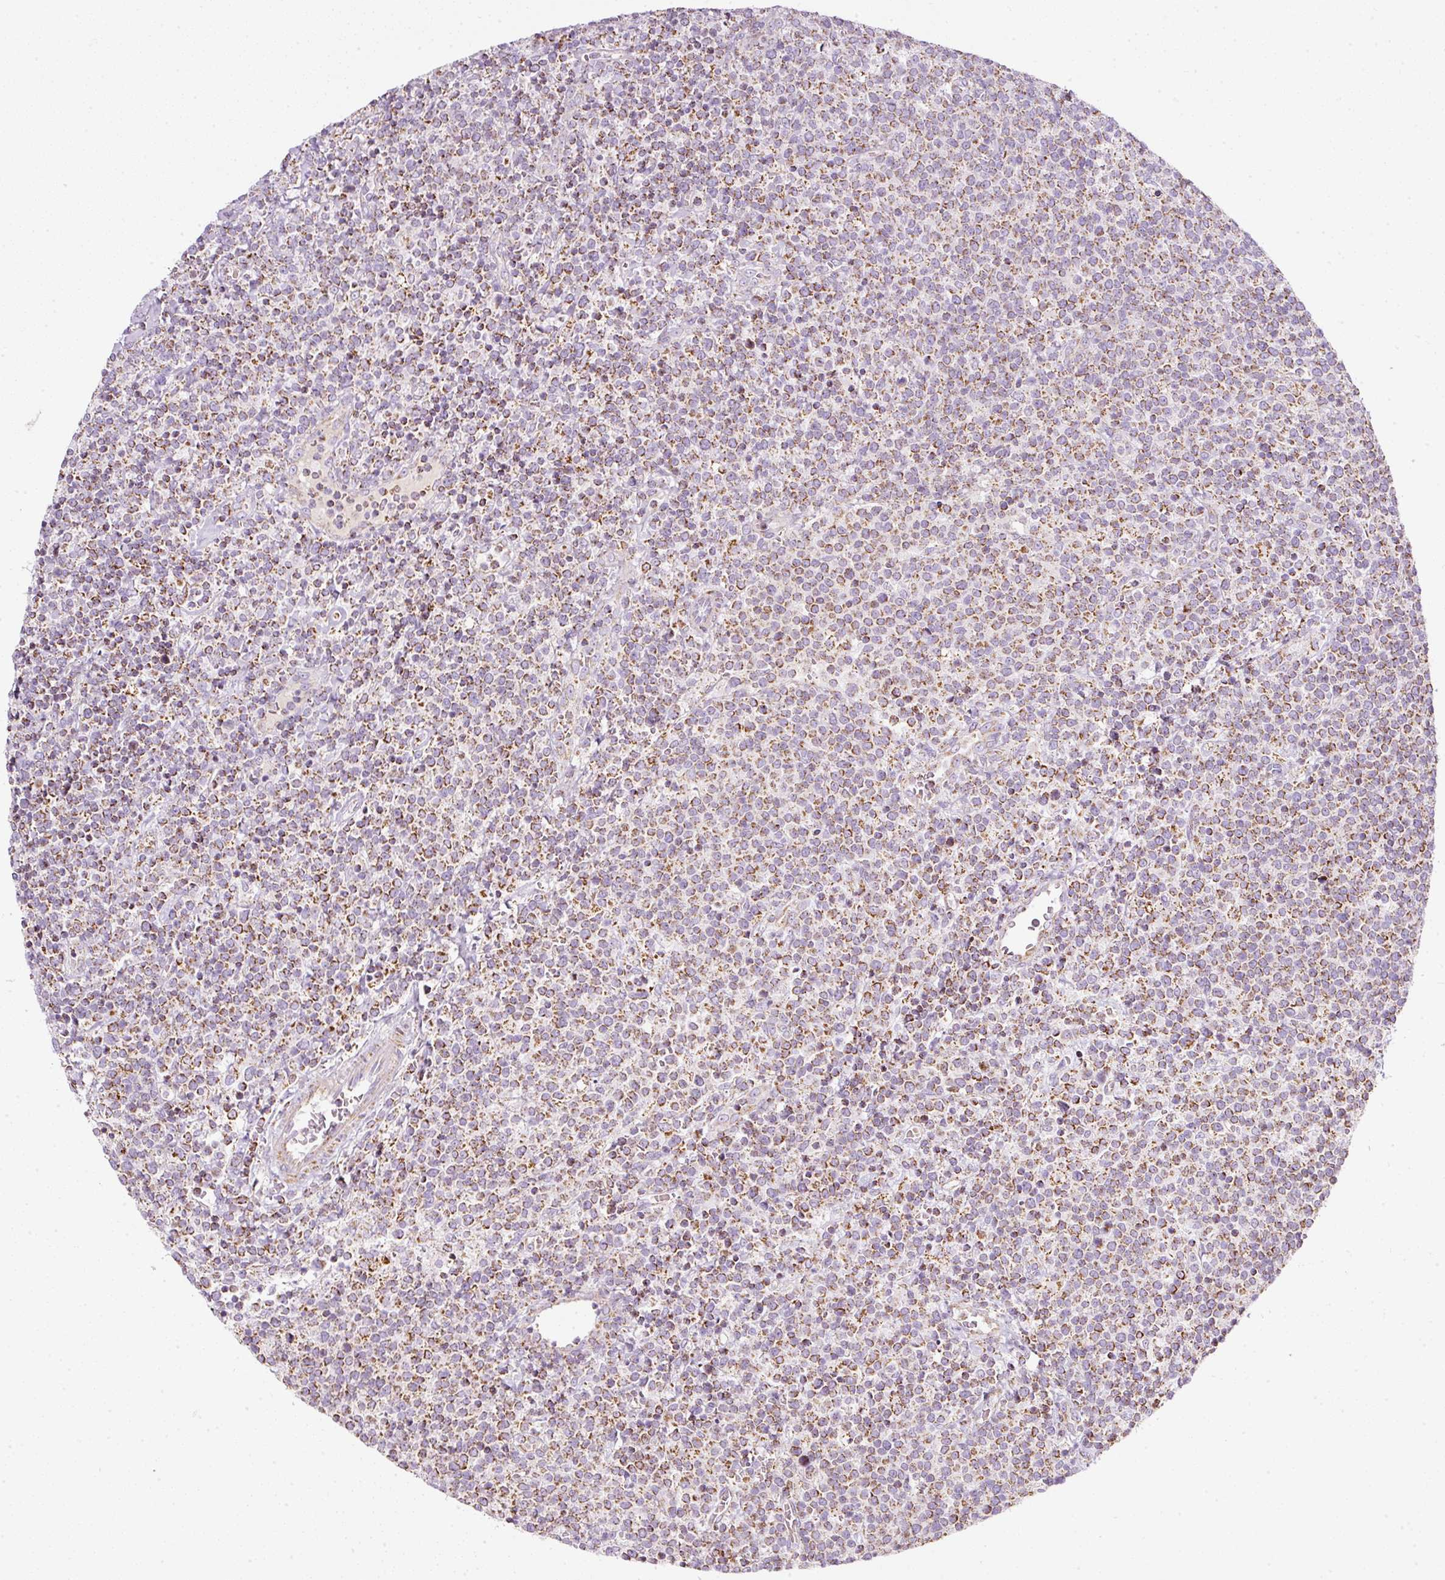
{"staining": {"intensity": "moderate", "quantity": ">75%", "location": "cytoplasmic/membranous"}, "tissue": "lymphoma", "cell_type": "Tumor cells", "image_type": "cancer", "snomed": [{"axis": "morphology", "description": "Malignant lymphoma, non-Hodgkin's type, High grade"}, {"axis": "topography", "description": "Lymph node"}], "caption": "Human lymphoma stained with a brown dye demonstrates moderate cytoplasmic/membranous positive expression in about >75% of tumor cells.", "gene": "SDHA", "patient": {"sex": "male", "age": 61}}